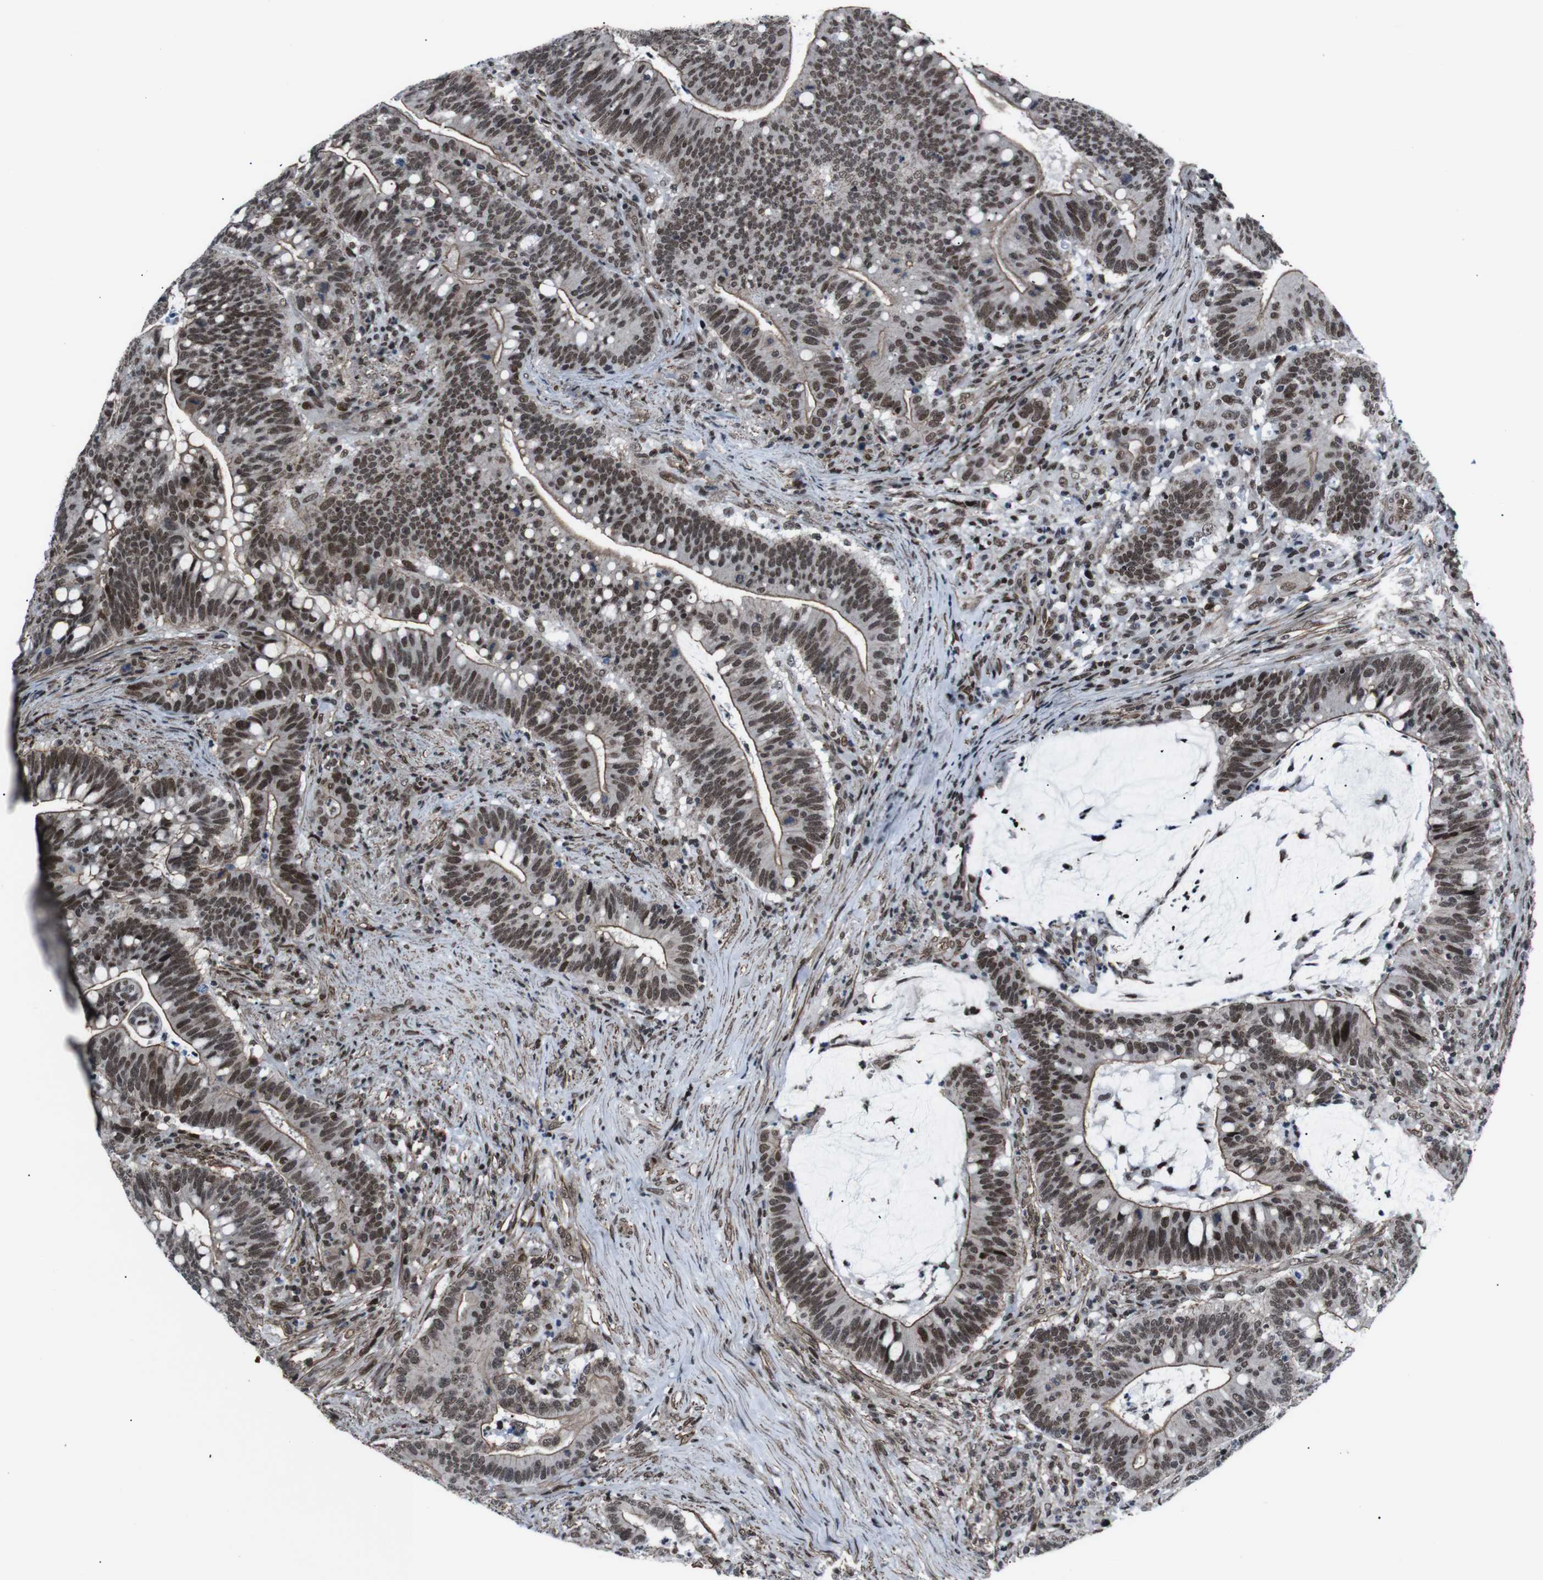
{"staining": {"intensity": "strong", "quantity": ">75%", "location": "cytoplasmic/membranous,nuclear"}, "tissue": "colorectal cancer", "cell_type": "Tumor cells", "image_type": "cancer", "snomed": [{"axis": "morphology", "description": "Normal tissue, NOS"}, {"axis": "morphology", "description": "Adenocarcinoma, NOS"}, {"axis": "topography", "description": "Colon"}], "caption": "DAB immunohistochemical staining of human colorectal cancer displays strong cytoplasmic/membranous and nuclear protein expression in about >75% of tumor cells.", "gene": "HNRNPU", "patient": {"sex": "female", "age": 66}}